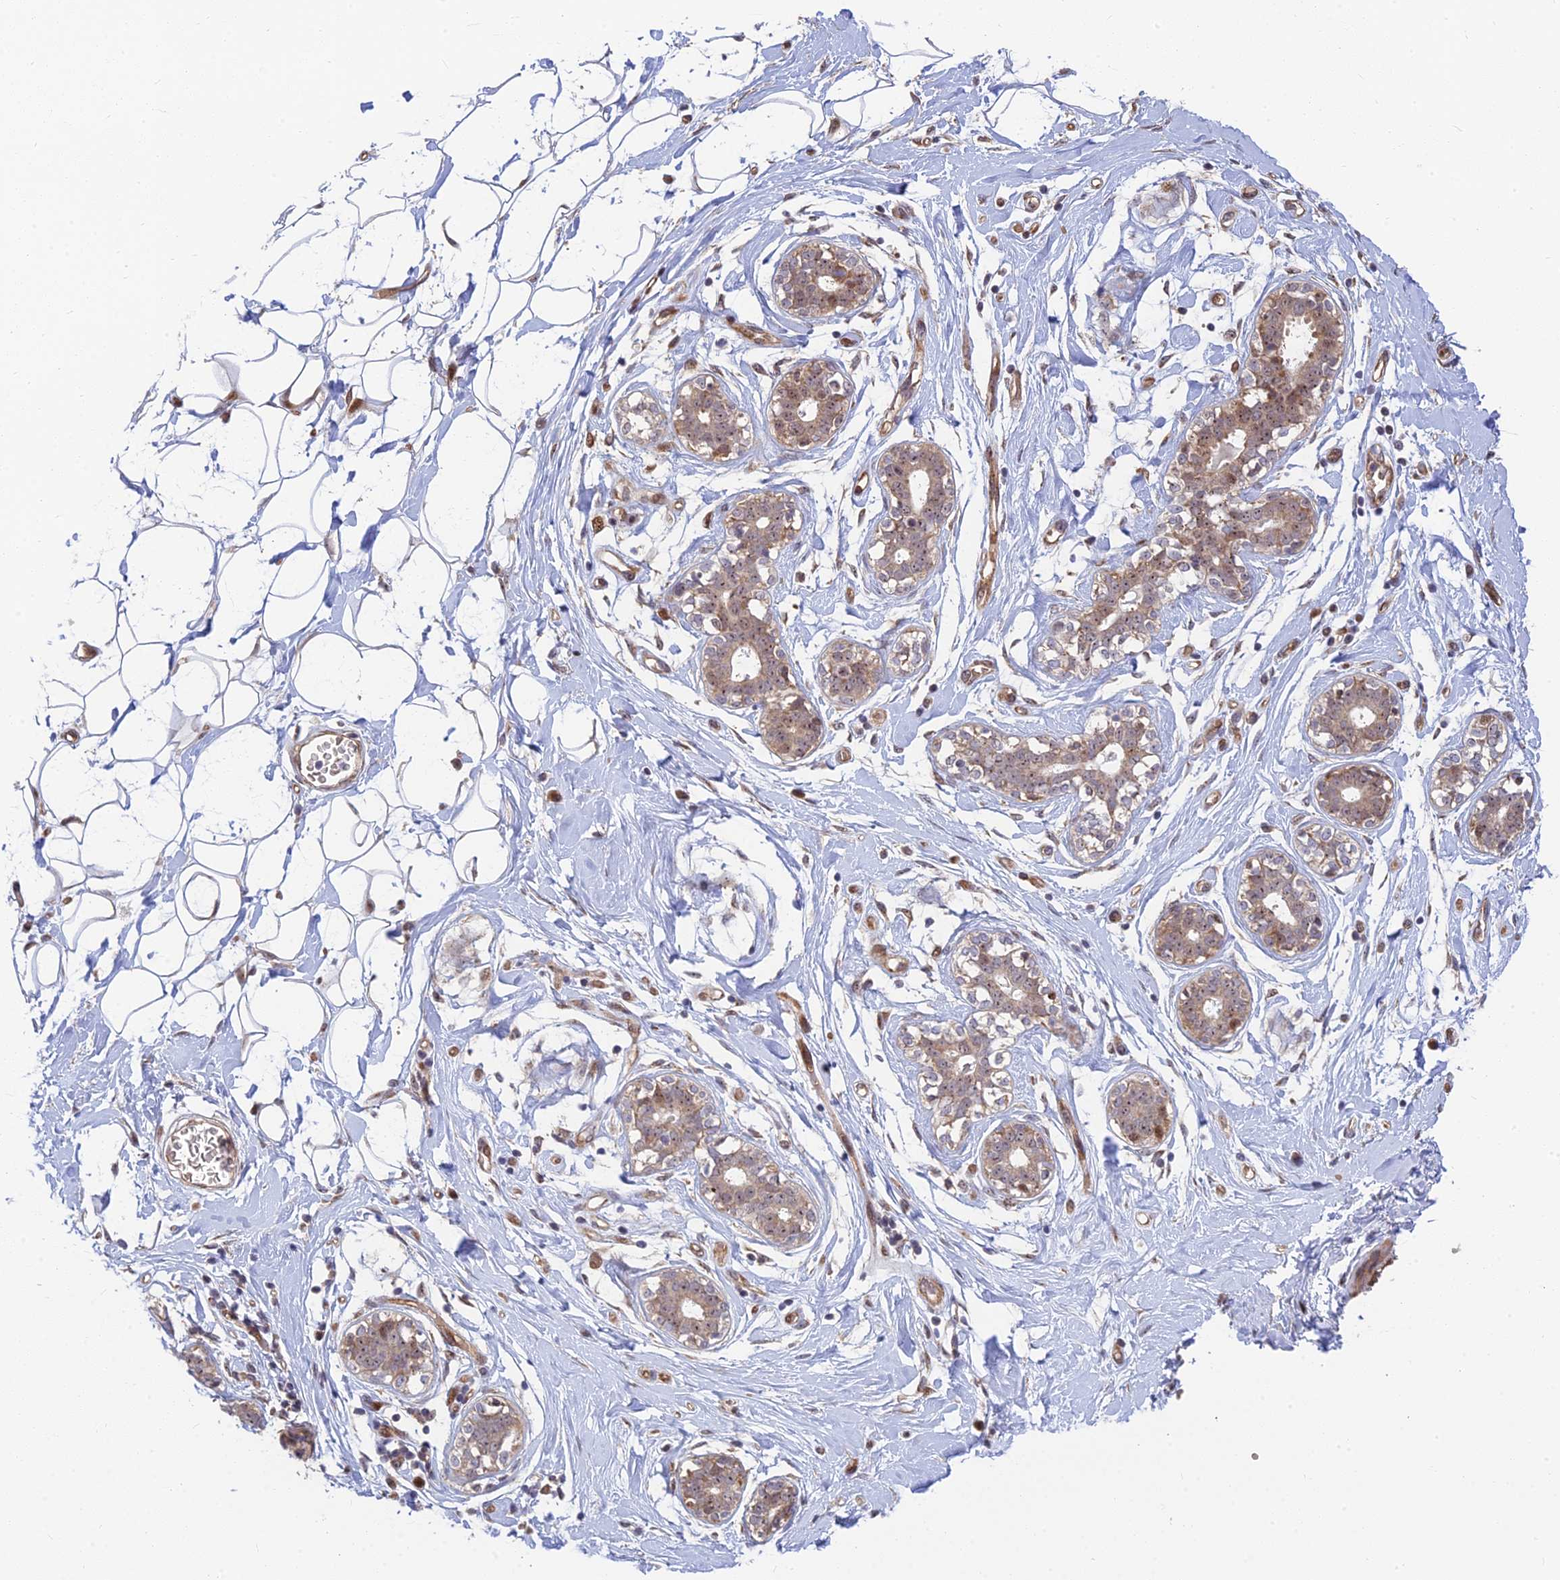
{"staining": {"intensity": "negative", "quantity": "none", "location": "none"}, "tissue": "adipose tissue", "cell_type": "Adipocytes", "image_type": "normal", "snomed": [{"axis": "morphology", "description": "Normal tissue, NOS"}, {"axis": "topography", "description": "Breast"}], "caption": "Normal adipose tissue was stained to show a protein in brown. There is no significant staining in adipocytes.", "gene": "UFSP2", "patient": {"sex": "female", "age": 26}}